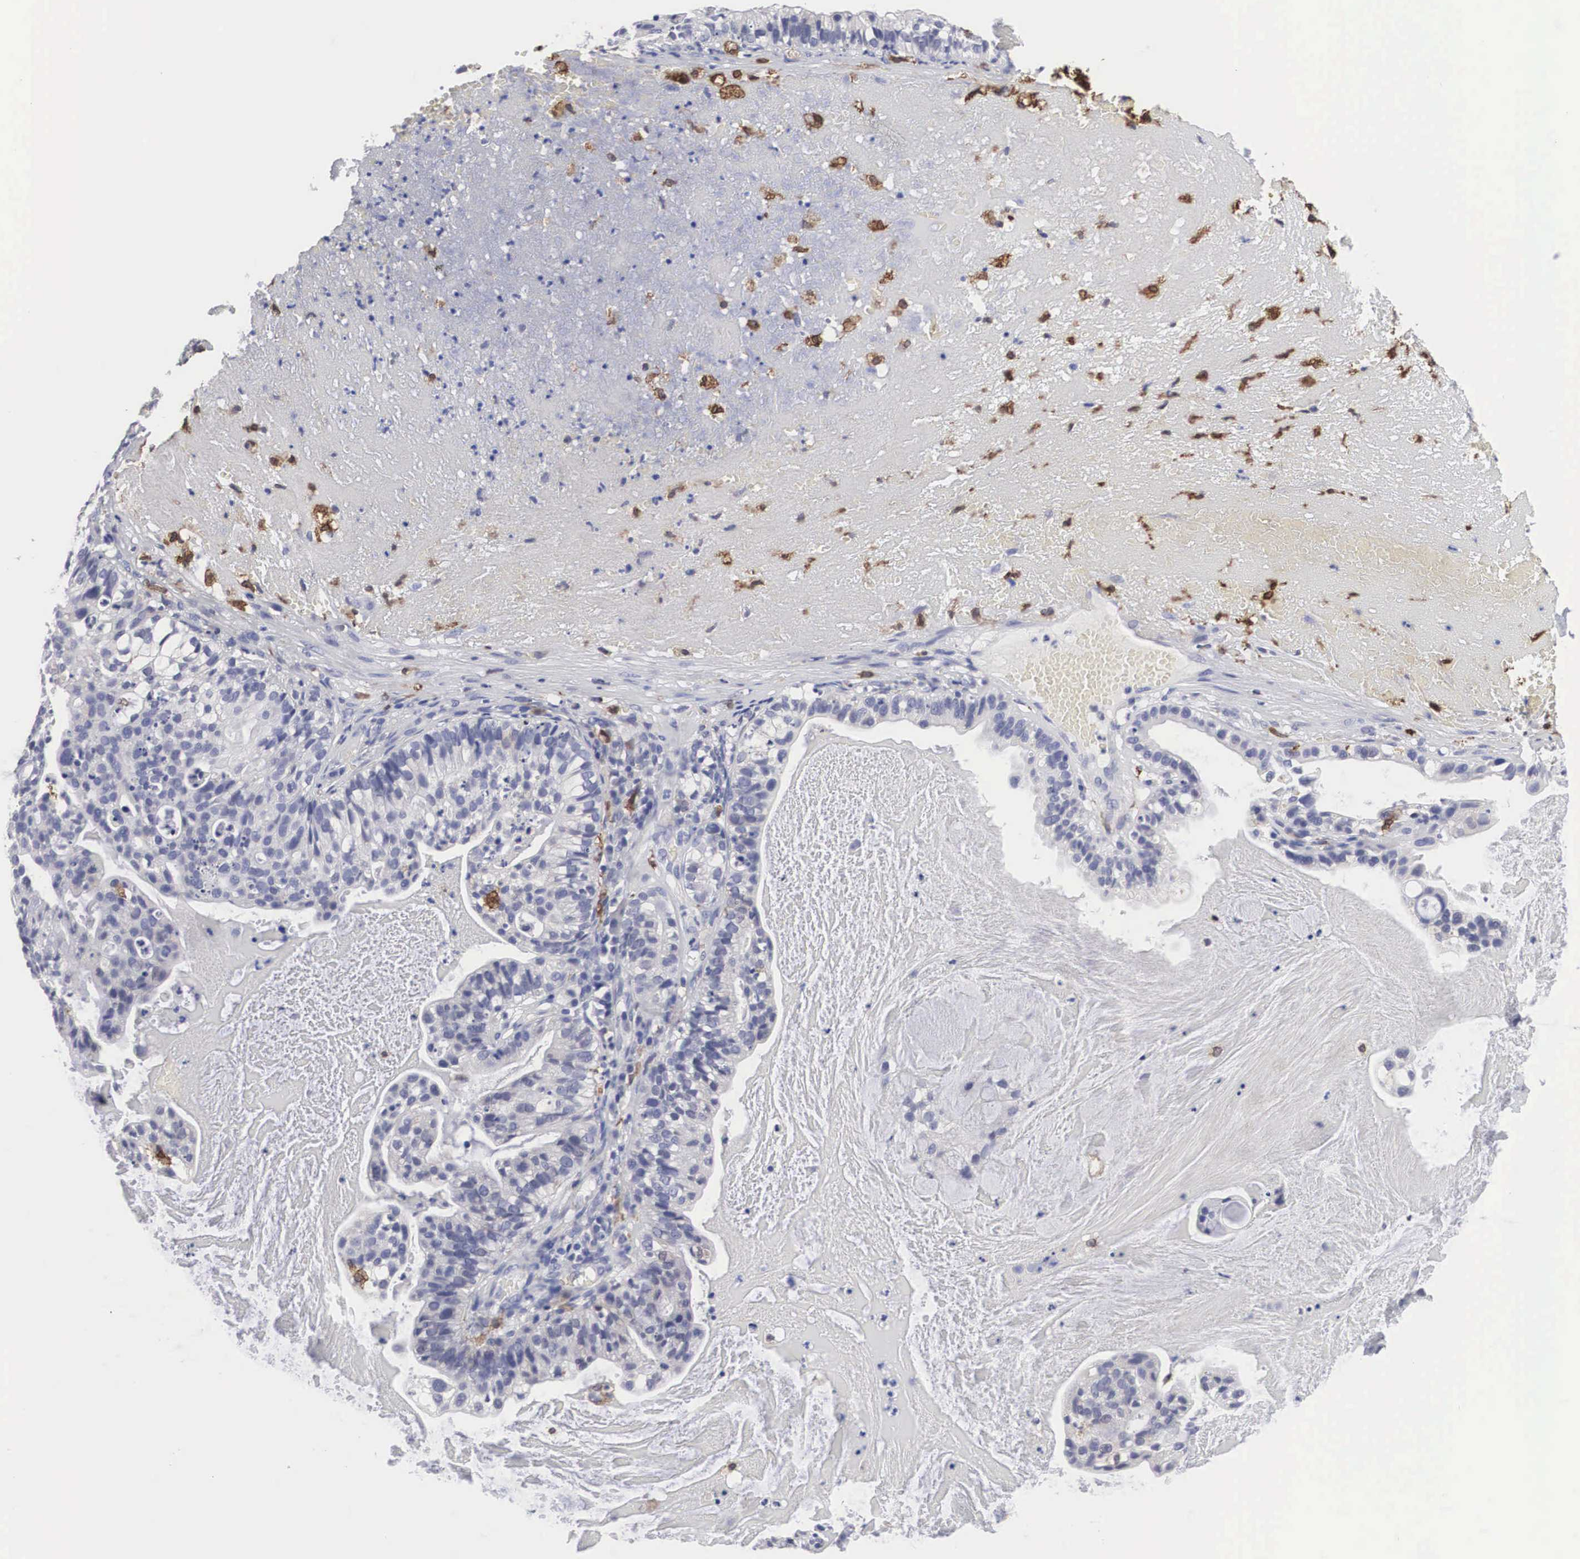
{"staining": {"intensity": "negative", "quantity": "none", "location": "none"}, "tissue": "cervical cancer", "cell_type": "Tumor cells", "image_type": "cancer", "snomed": [{"axis": "morphology", "description": "Adenocarcinoma, NOS"}, {"axis": "topography", "description": "Cervix"}], "caption": "Immunohistochemistry (IHC) image of neoplastic tissue: cervical cancer (adenocarcinoma) stained with DAB (3,3'-diaminobenzidine) displays no significant protein expression in tumor cells.", "gene": "HMOX1", "patient": {"sex": "female", "age": 41}}